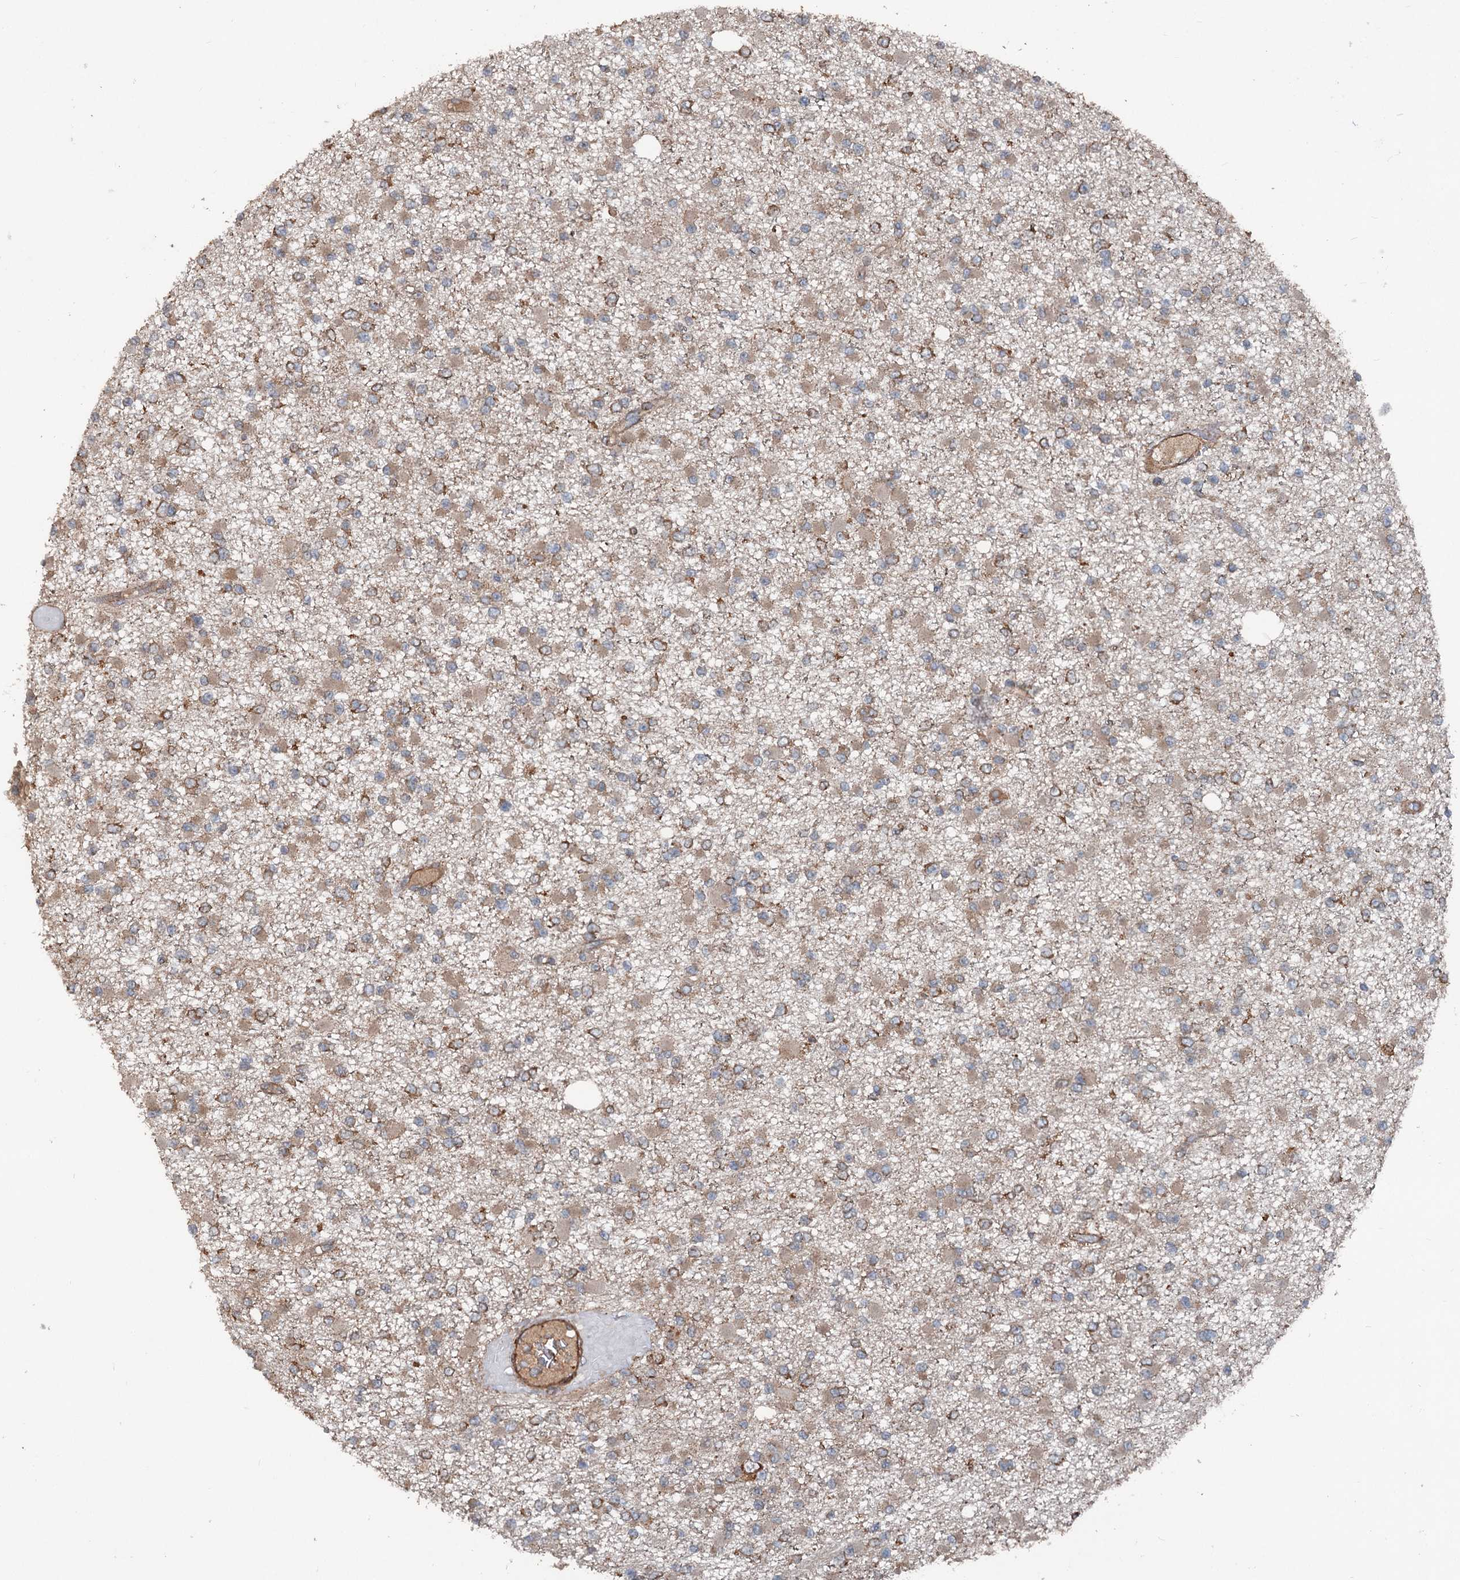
{"staining": {"intensity": "weak", "quantity": ">75%", "location": "cytoplasmic/membranous"}, "tissue": "glioma", "cell_type": "Tumor cells", "image_type": "cancer", "snomed": [{"axis": "morphology", "description": "Glioma, malignant, Low grade"}, {"axis": "topography", "description": "Brain"}], "caption": "Malignant glioma (low-grade) stained for a protein exhibits weak cytoplasmic/membranous positivity in tumor cells. The staining was performed using DAB (3,3'-diaminobenzidine) to visualize the protein expression in brown, while the nuclei were stained in blue with hematoxylin (Magnification: 20x).", "gene": "RNF214", "patient": {"sex": "female", "age": 22}}